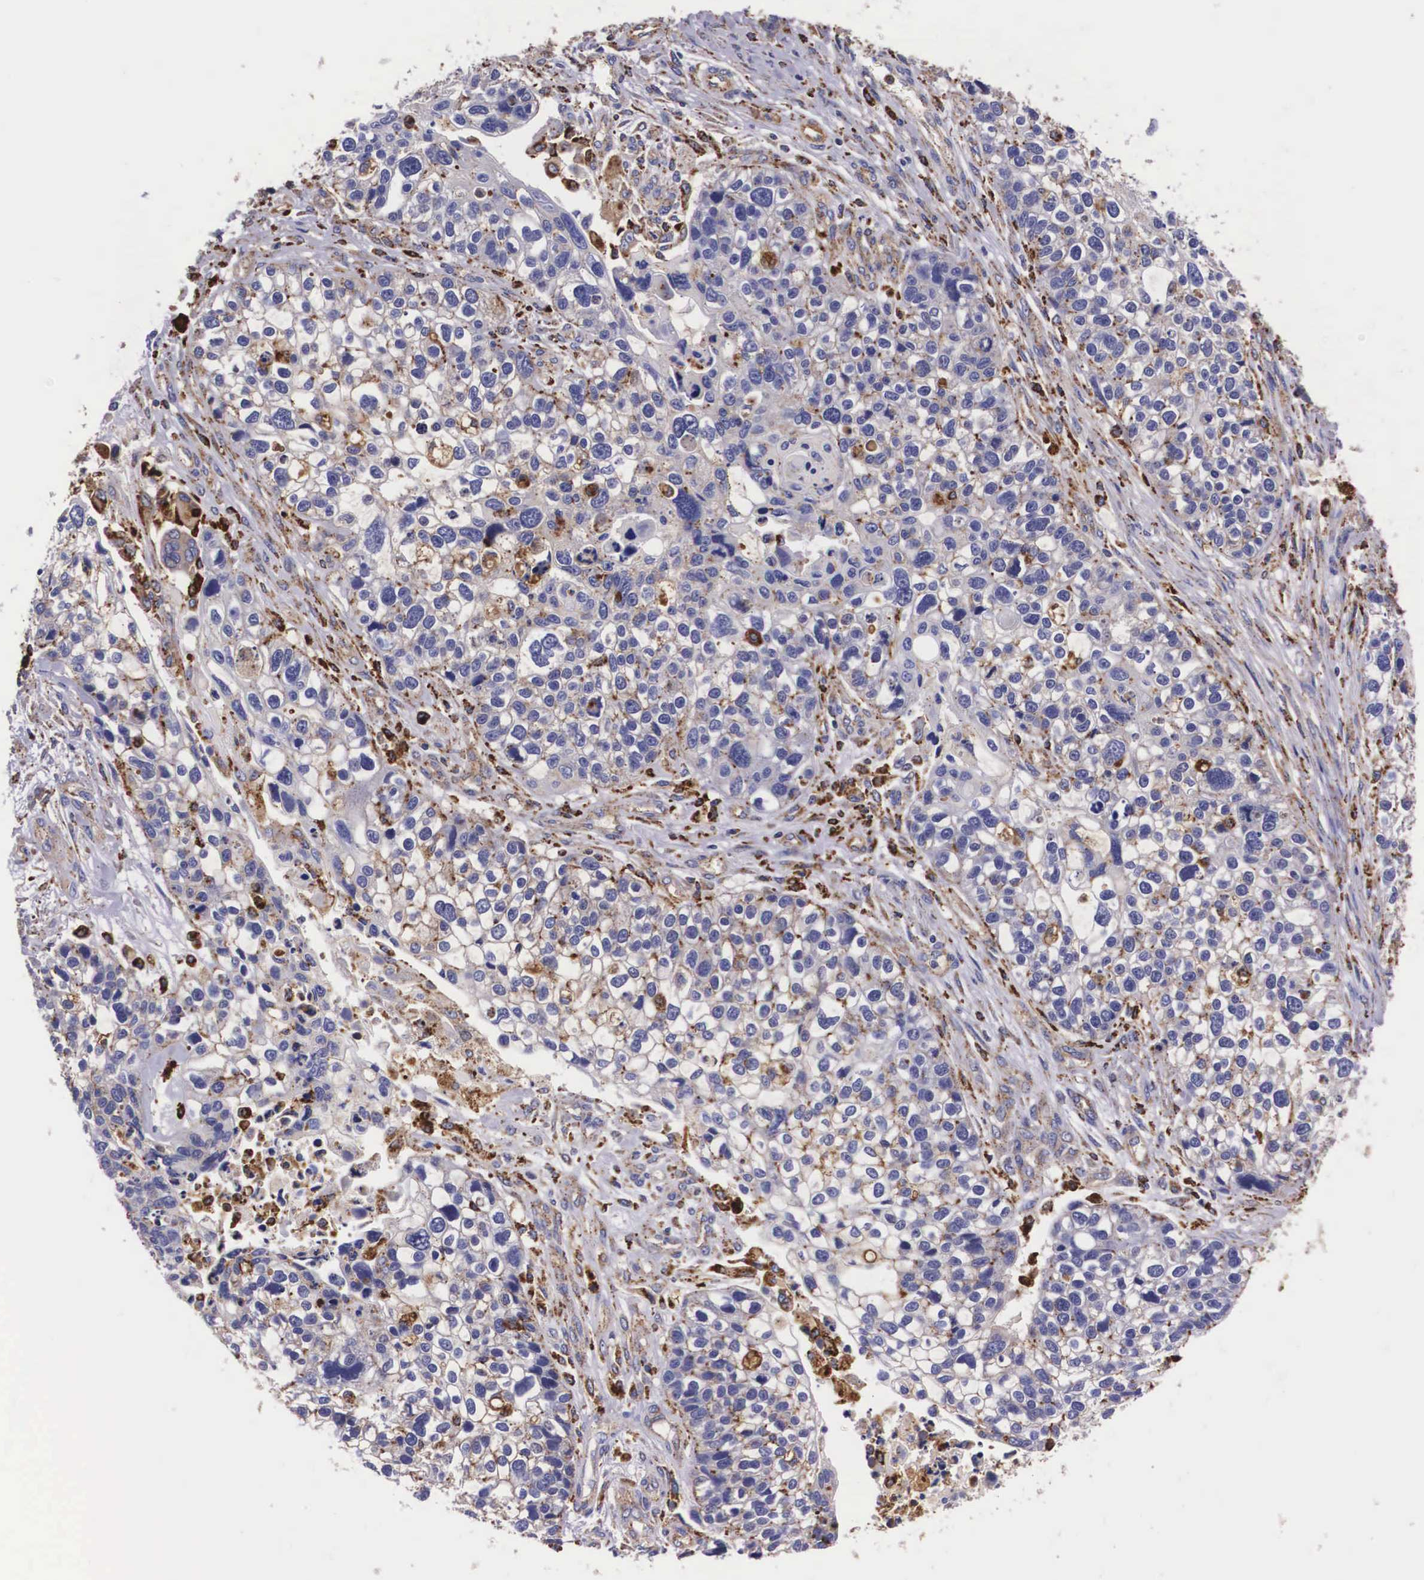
{"staining": {"intensity": "moderate", "quantity": "<25%", "location": "cytoplasmic/membranous"}, "tissue": "lung cancer", "cell_type": "Tumor cells", "image_type": "cancer", "snomed": [{"axis": "morphology", "description": "Squamous cell carcinoma, NOS"}, {"axis": "topography", "description": "Lymph node"}, {"axis": "topography", "description": "Lung"}], "caption": "Squamous cell carcinoma (lung) stained with DAB (3,3'-diaminobenzidine) IHC exhibits low levels of moderate cytoplasmic/membranous positivity in about <25% of tumor cells.", "gene": "NAGA", "patient": {"sex": "male", "age": 74}}